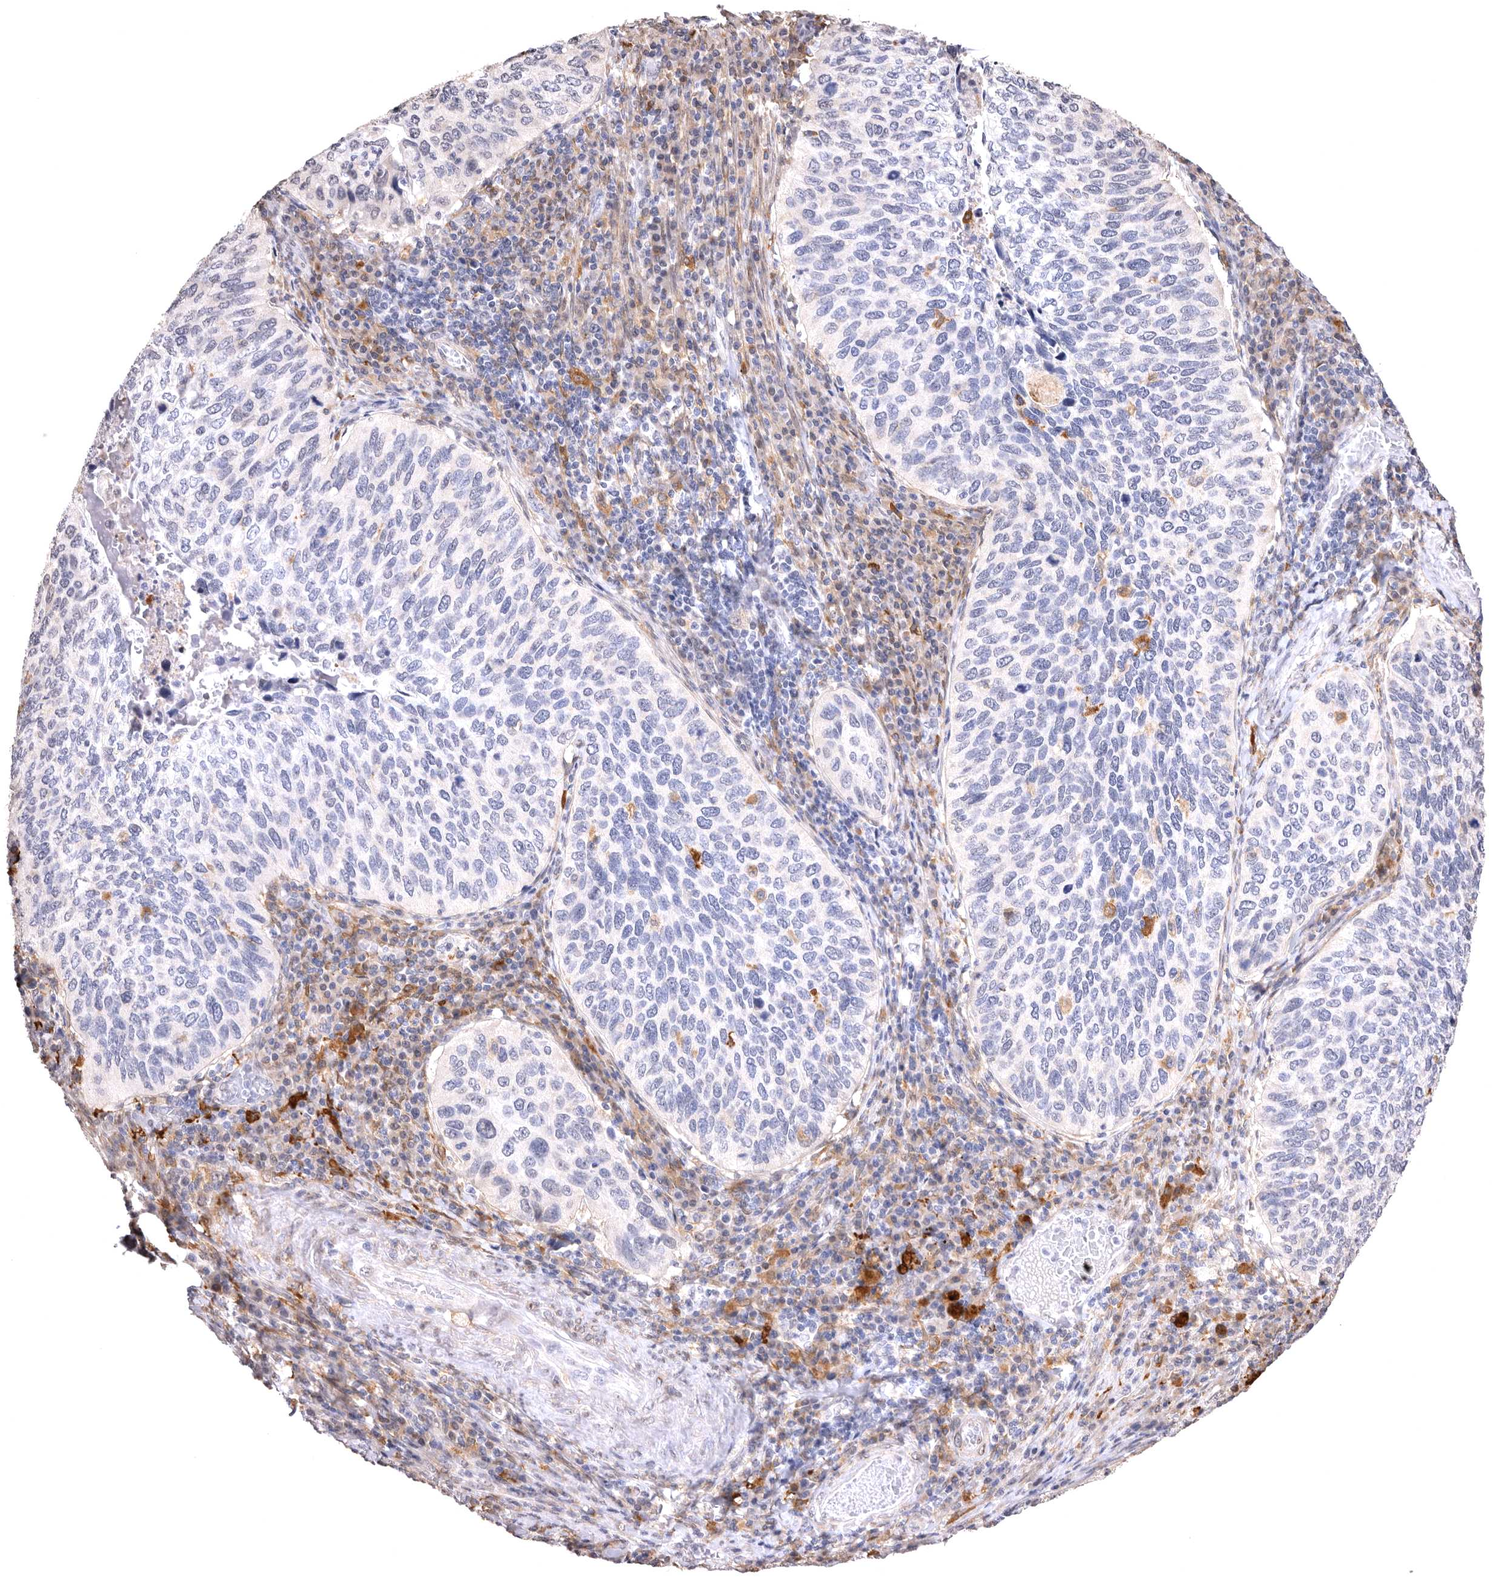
{"staining": {"intensity": "negative", "quantity": "none", "location": "none"}, "tissue": "cervical cancer", "cell_type": "Tumor cells", "image_type": "cancer", "snomed": [{"axis": "morphology", "description": "Squamous cell carcinoma, NOS"}, {"axis": "topography", "description": "Cervix"}], "caption": "A high-resolution photomicrograph shows immunohistochemistry (IHC) staining of squamous cell carcinoma (cervical), which reveals no significant positivity in tumor cells.", "gene": "VPS45", "patient": {"sex": "female", "age": 38}}